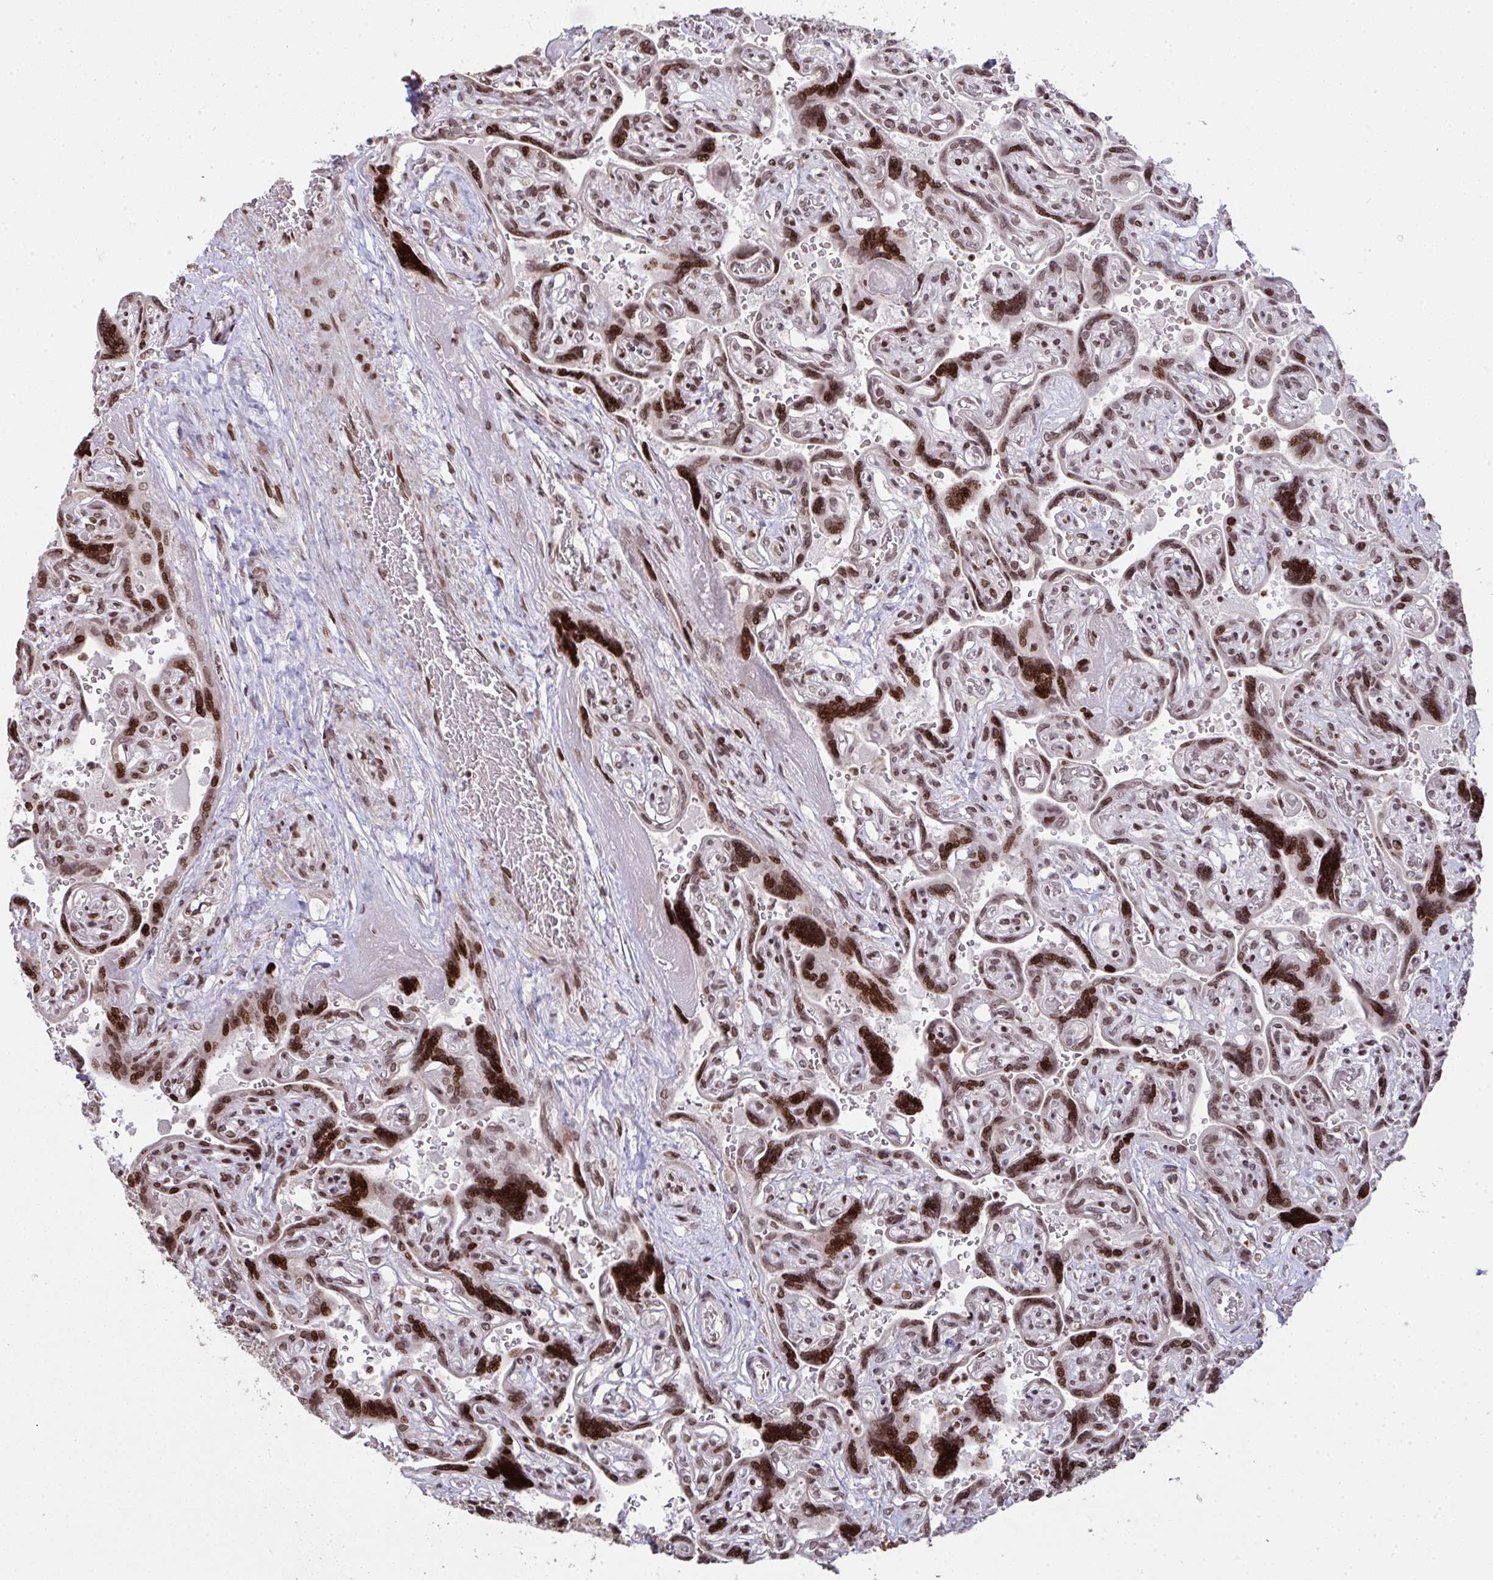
{"staining": {"intensity": "moderate", "quantity": ">75%", "location": "nuclear"}, "tissue": "placenta", "cell_type": "Decidual cells", "image_type": "normal", "snomed": [{"axis": "morphology", "description": "Normal tissue, NOS"}, {"axis": "topography", "description": "Placenta"}], "caption": "Decidual cells display moderate nuclear expression in about >75% of cells in benign placenta.", "gene": "NIP7", "patient": {"sex": "female", "age": 32}}